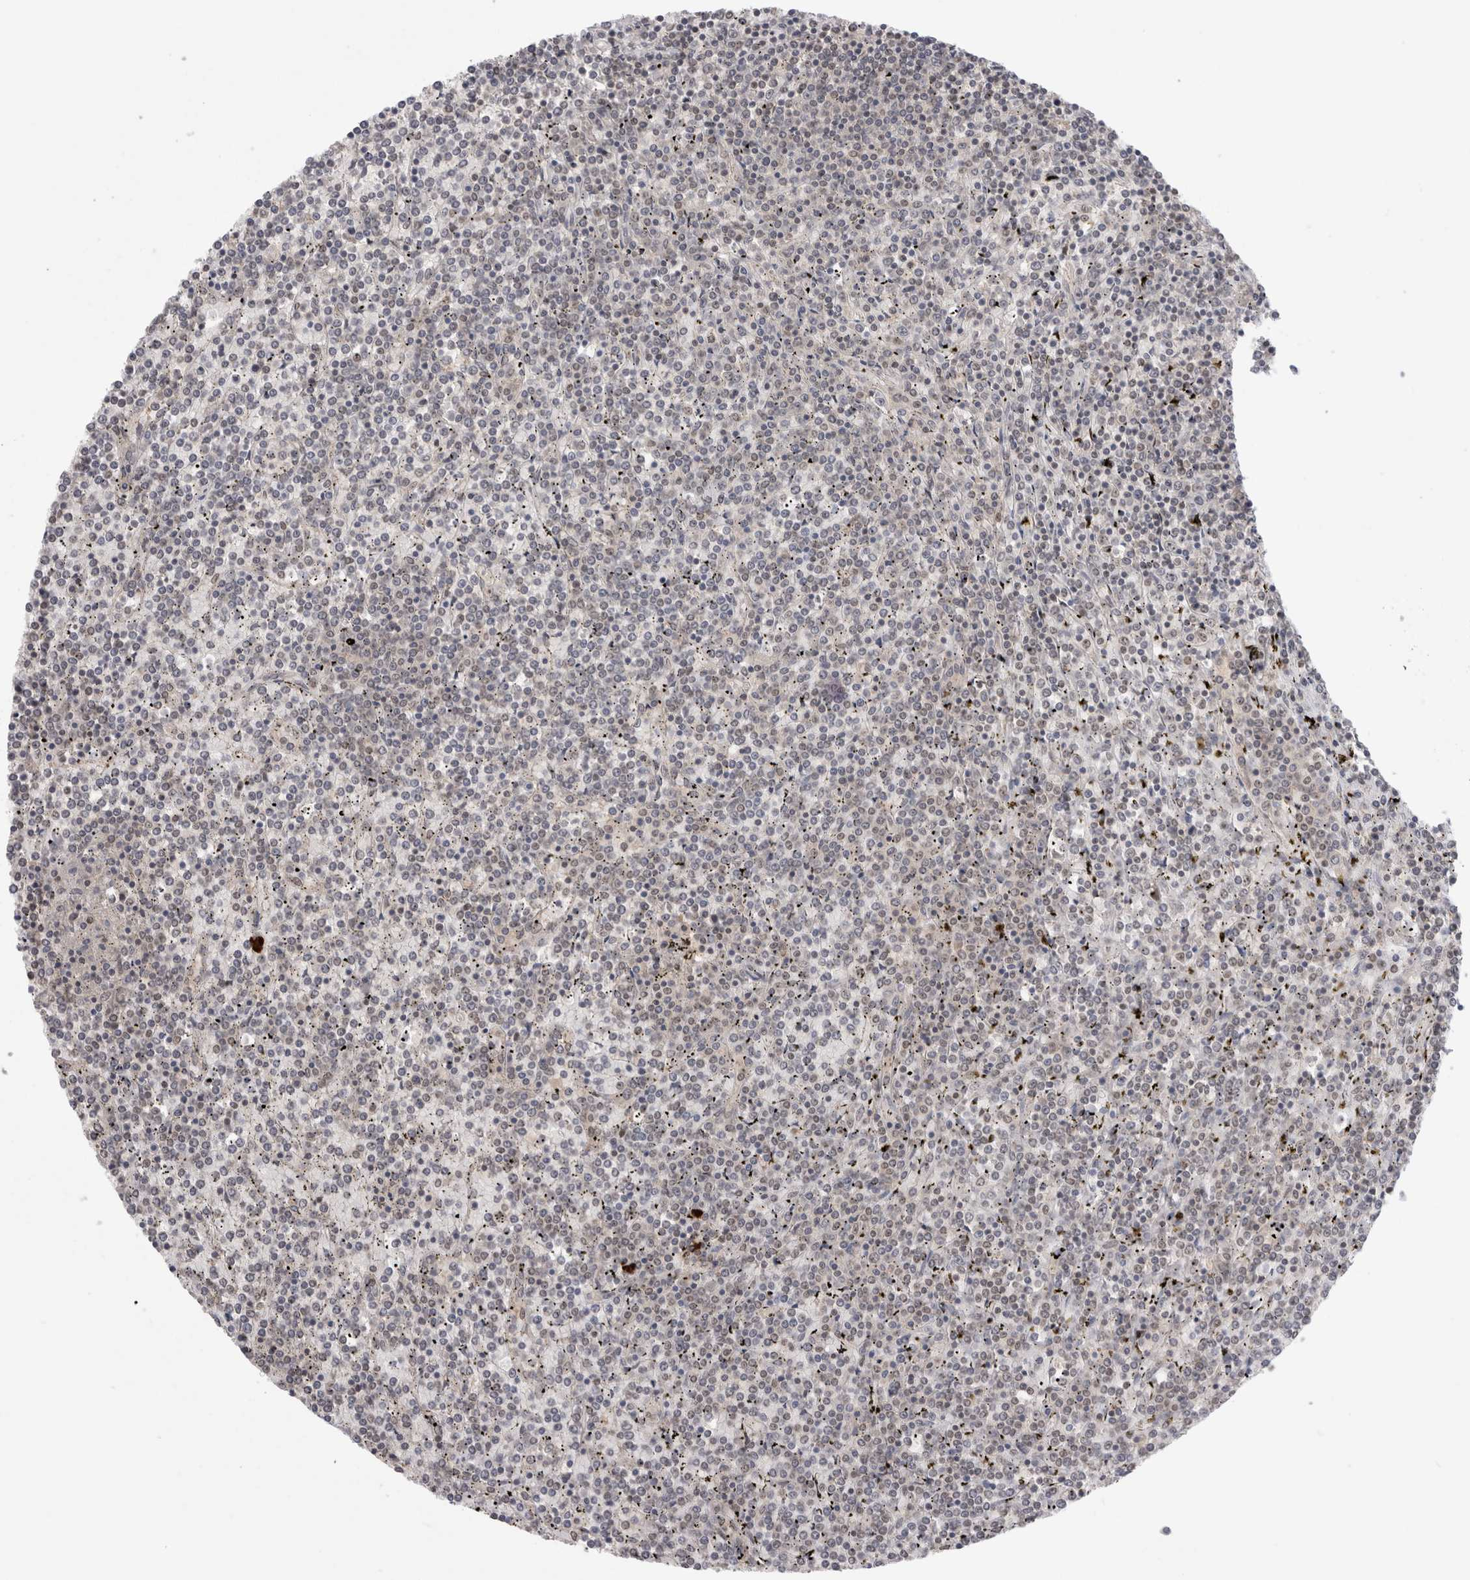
{"staining": {"intensity": "weak", "quantity": "25%-75%", "location": "nuclear"}, "tissue": "lymphoma", "cell_type": "Tumor cells", "image_type": "cancer", "snomed": [{"axis": "morphology", "description": "Malignant lymphoma, non-Hodgkin's type, Low grade"}, {"axis": "topography", "description": "Spleen"}], "caption": "Lymphoma was stained to show a protein in brown. There is low levels of weak nuclear positivity in about 25%-75% of tumor cells.", "gene": "ZNF24", "patient": {"sex": "female", "age": 19}}